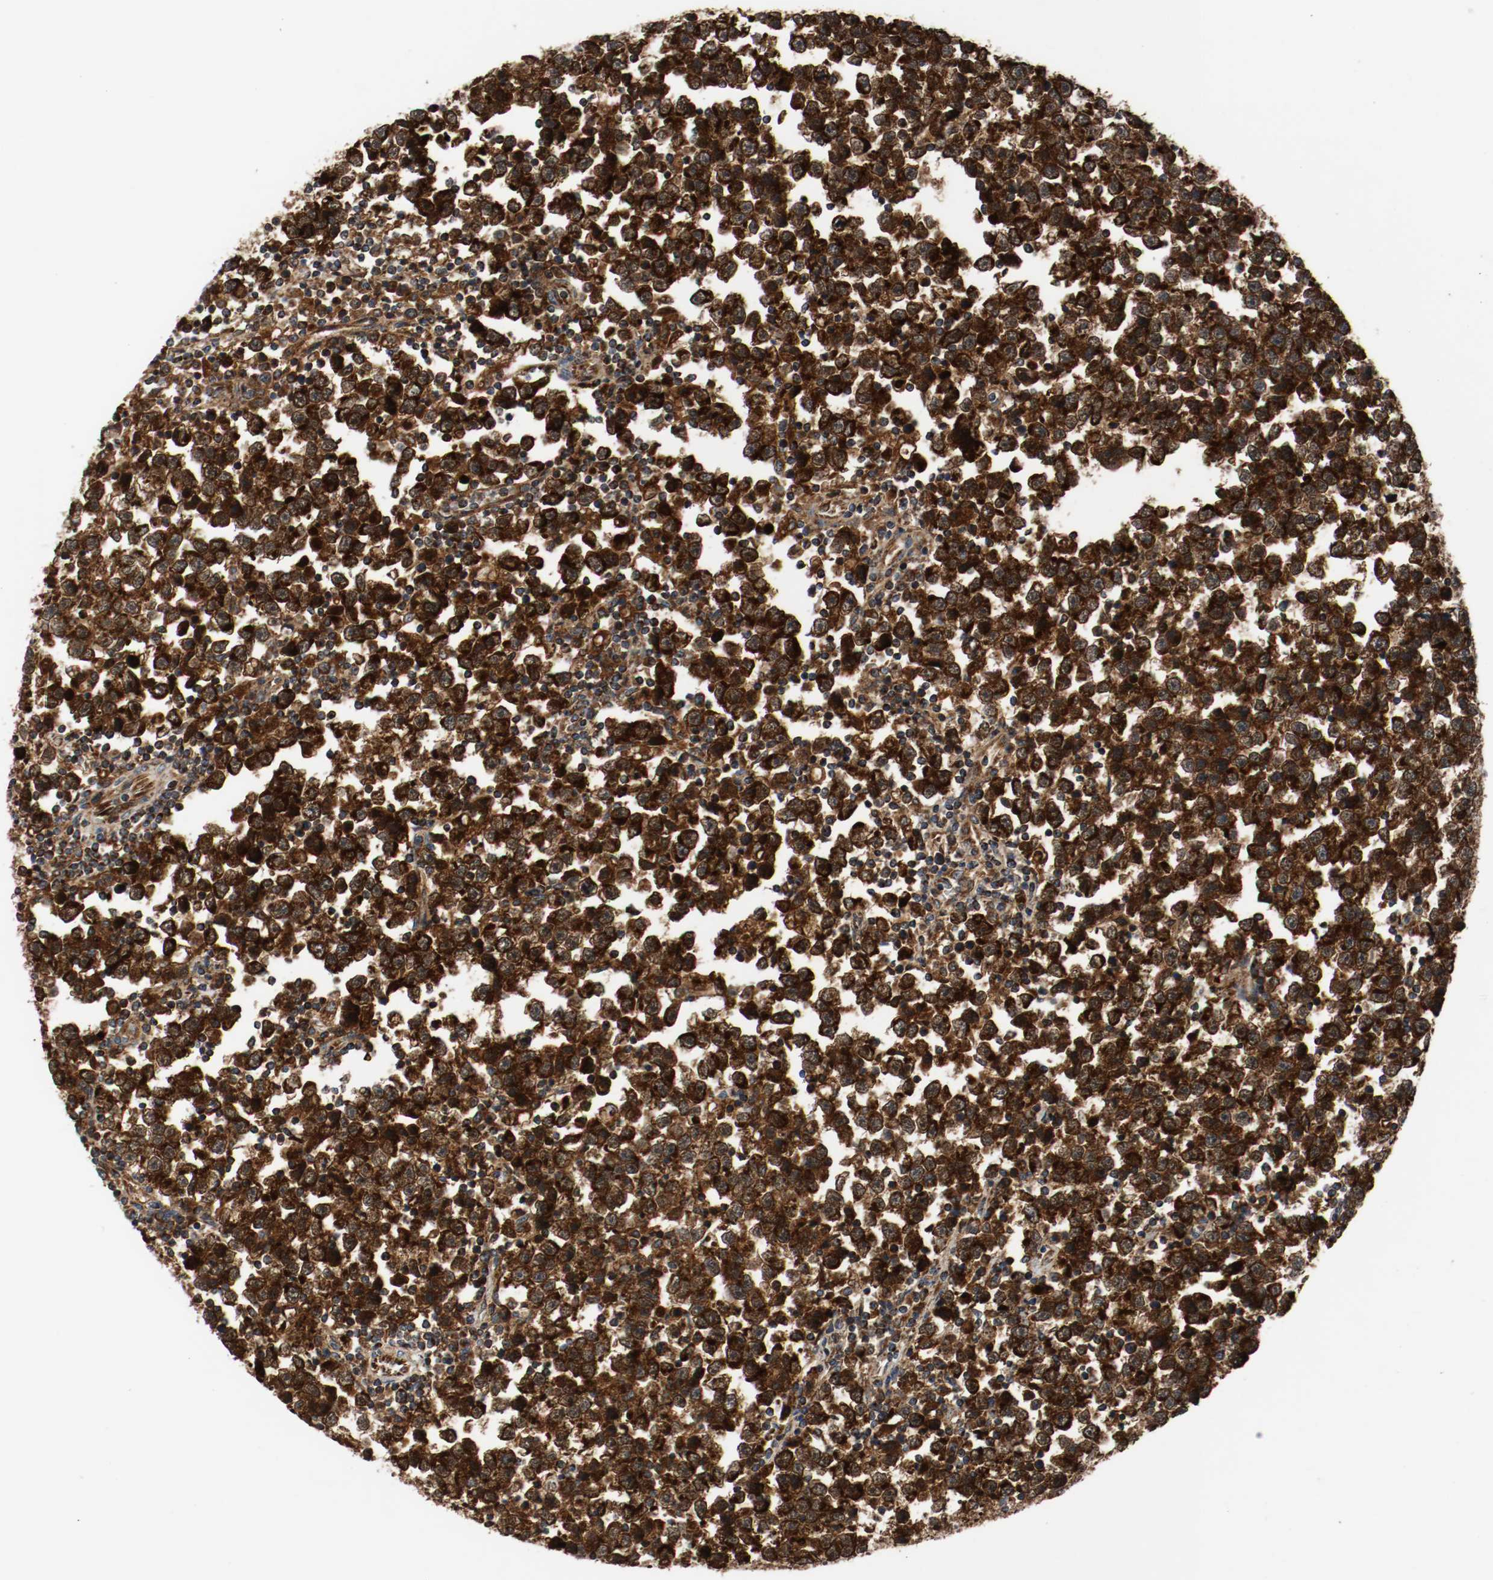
{"staining": {"intensity": "strong", "quantity": ">75%", "location": "cytoplasmic/membranous"}, "tissue": "testis cancer", "cell_type": "Tumor cells", "image_type": "cancer", "snomed": [{"axis": "morphology", "description": "Seminoma, NOS"}, {"axis": "topography", "description": "Testis"}], "caption": "Seminoma (testis) was stained to show a protein in brown. There is high levels of strong cytoplasmic/membranous positivity in about >75% of tumor cells.", "gene": "TXNRD1", "patient": {"sex": "male", "age": 43}}